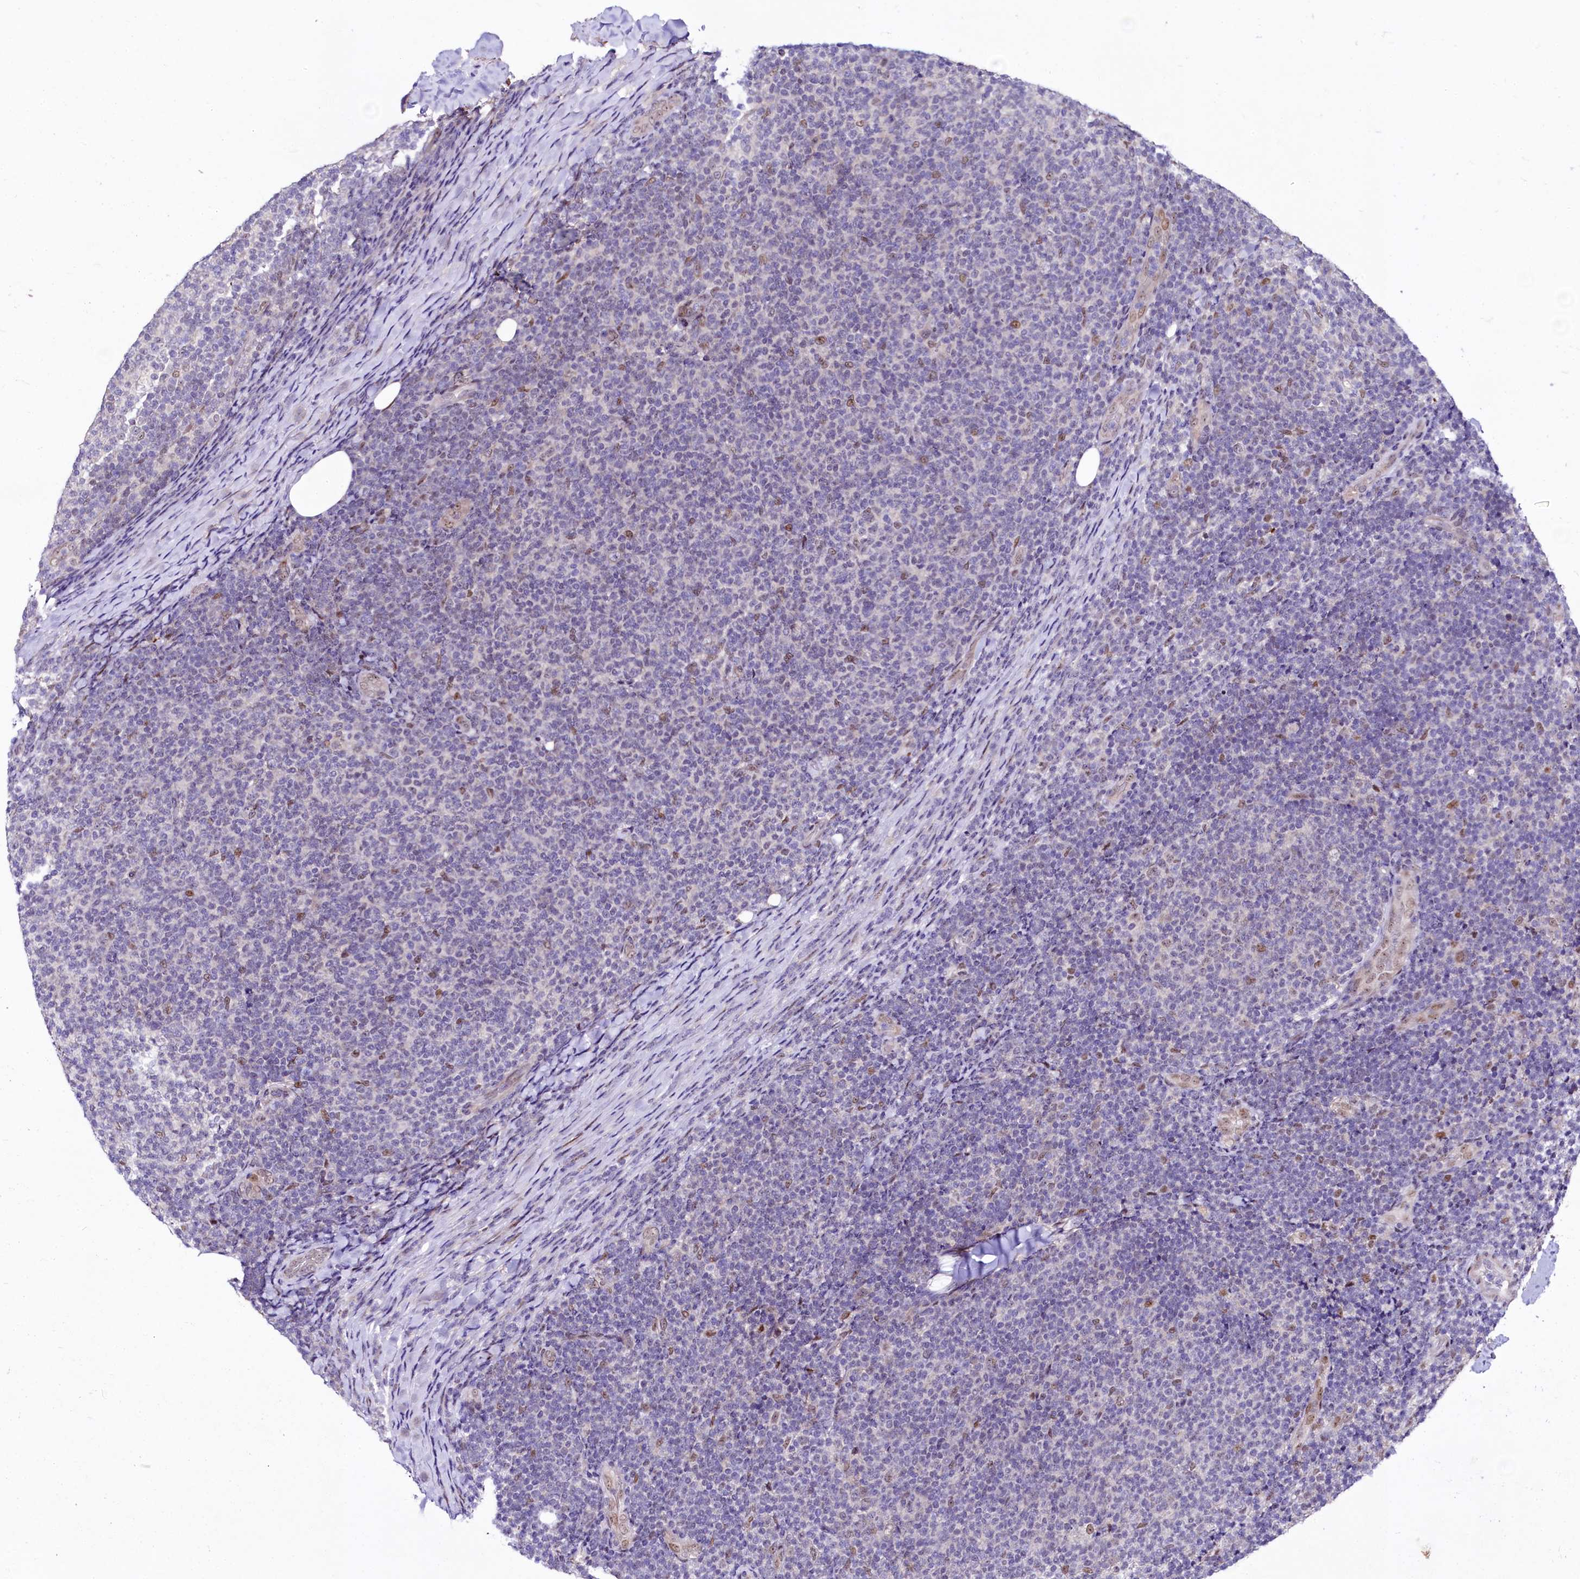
{"staining": {"intensity": "negative", "quantity": "none", "location": "none"}, "tissue": "lymphoma", "cell_type": "Tumor cells", "image_type": "cancer", "snomed": [{"axis": "morphology", "description": "Malignant lymphoma, non-Hodgkin's type, Low grade"}, {"axis": "topography", "description": "Lymph node"}], "caption": "Lymphoma was stained to show a protein in brown. There is no significant positivity in tumor cells.", "gene": "LEUTX", "patient": {"sex": "male", "age": 66}}